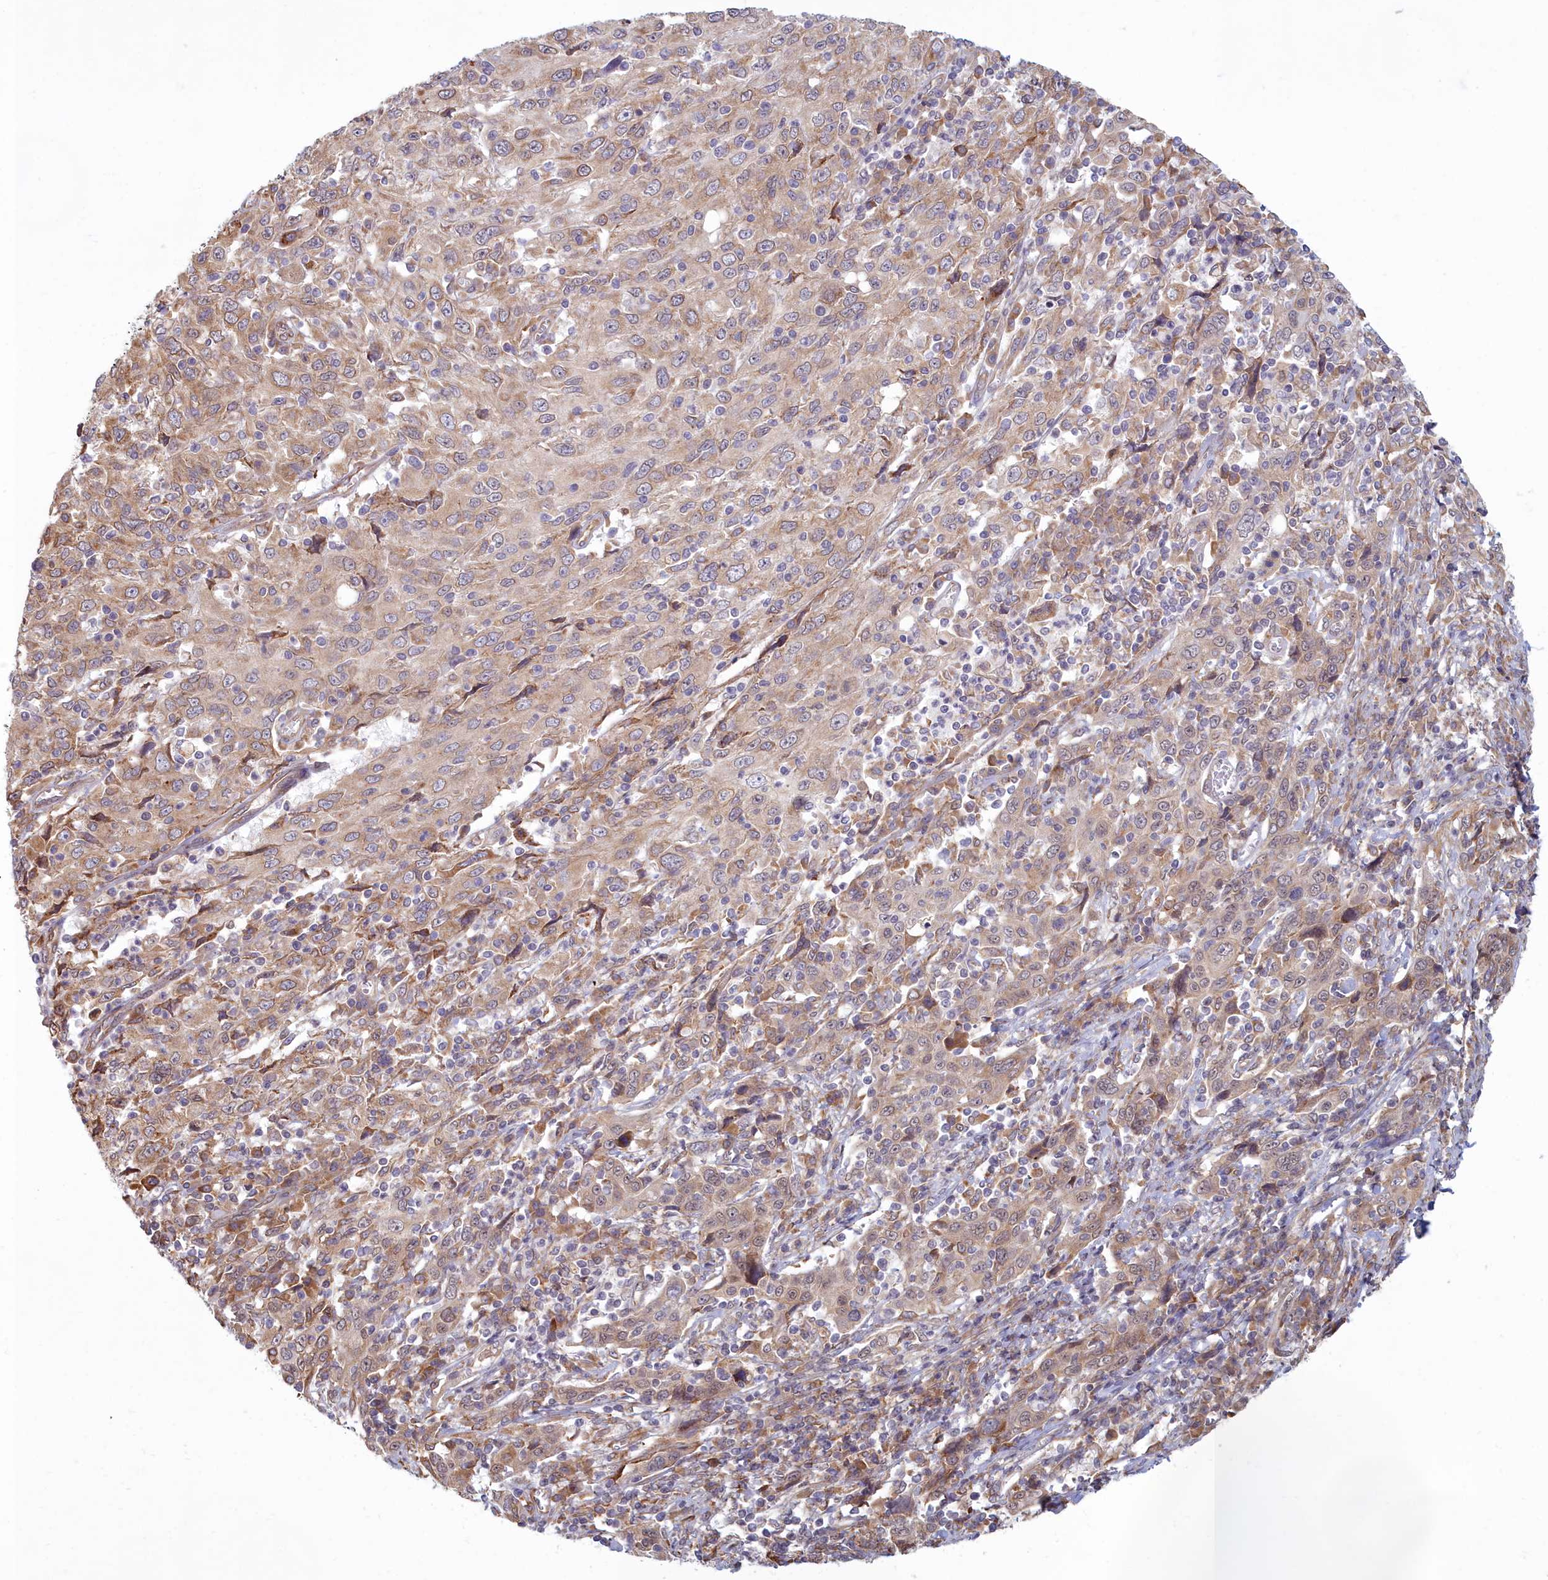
{"staining": {"intensity": "weak", "quantity": ">75%", "location": "cytoplasmic/membranous,nuclear"}, "tissue": "cervical cancer", "cell_type": "Tumor cells", "image_type": "cancer", "snomed": [{"axis": "morphology", "description": "Squamous cell carcinoma, NOS"}, {"axis": "topography", "description": "Cervix"}], "caption": "Cervical cancer (squamous cell carcinoma) stained for a protein (brown) exhibits weak cytoplasmic/membranous and nuclear positive expression in about >75% of tumor cells.", "gene": "MAK16", "patient": {"sex": "female", "age": 46}}